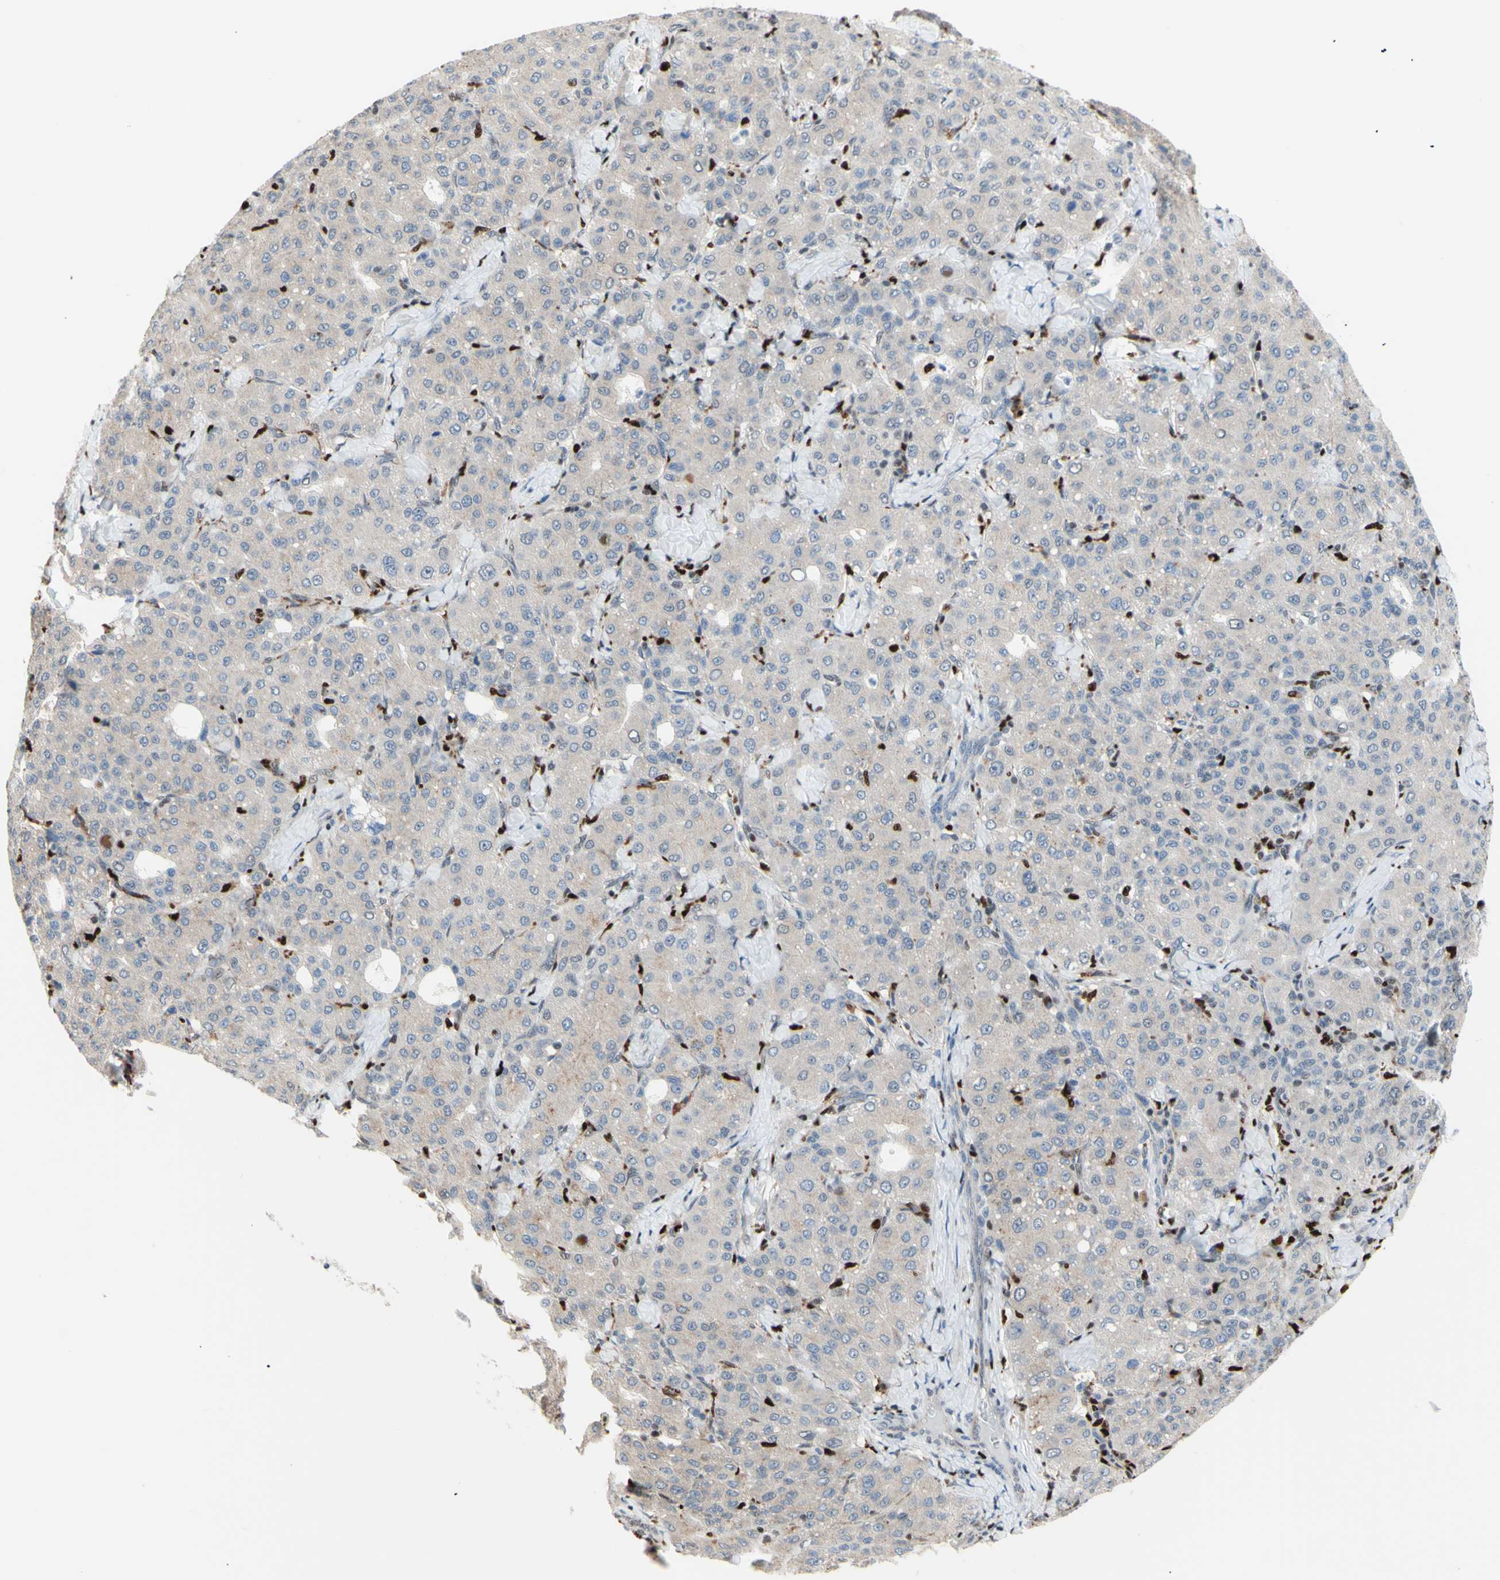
{"staining": {"intensity": "weak", "quantity": ">75%", "location": "cytoplasmic/membranous"}, "tissue": "liver cancer", "cell_type": "Tumor cells", "image_type": "cancer", "snomed": [{"axis": "morphology", "description": "Carcinoma, Hepatocellular, NOS"}, {"axis": "topography", "description": "Liver"}], "caption": "Human hepatocellular carcinoma (liver) stained with a protein marker reveals weak staining in tumor cells.", "gene": "EED", "patient": {"sex": "male", "age": 65}}